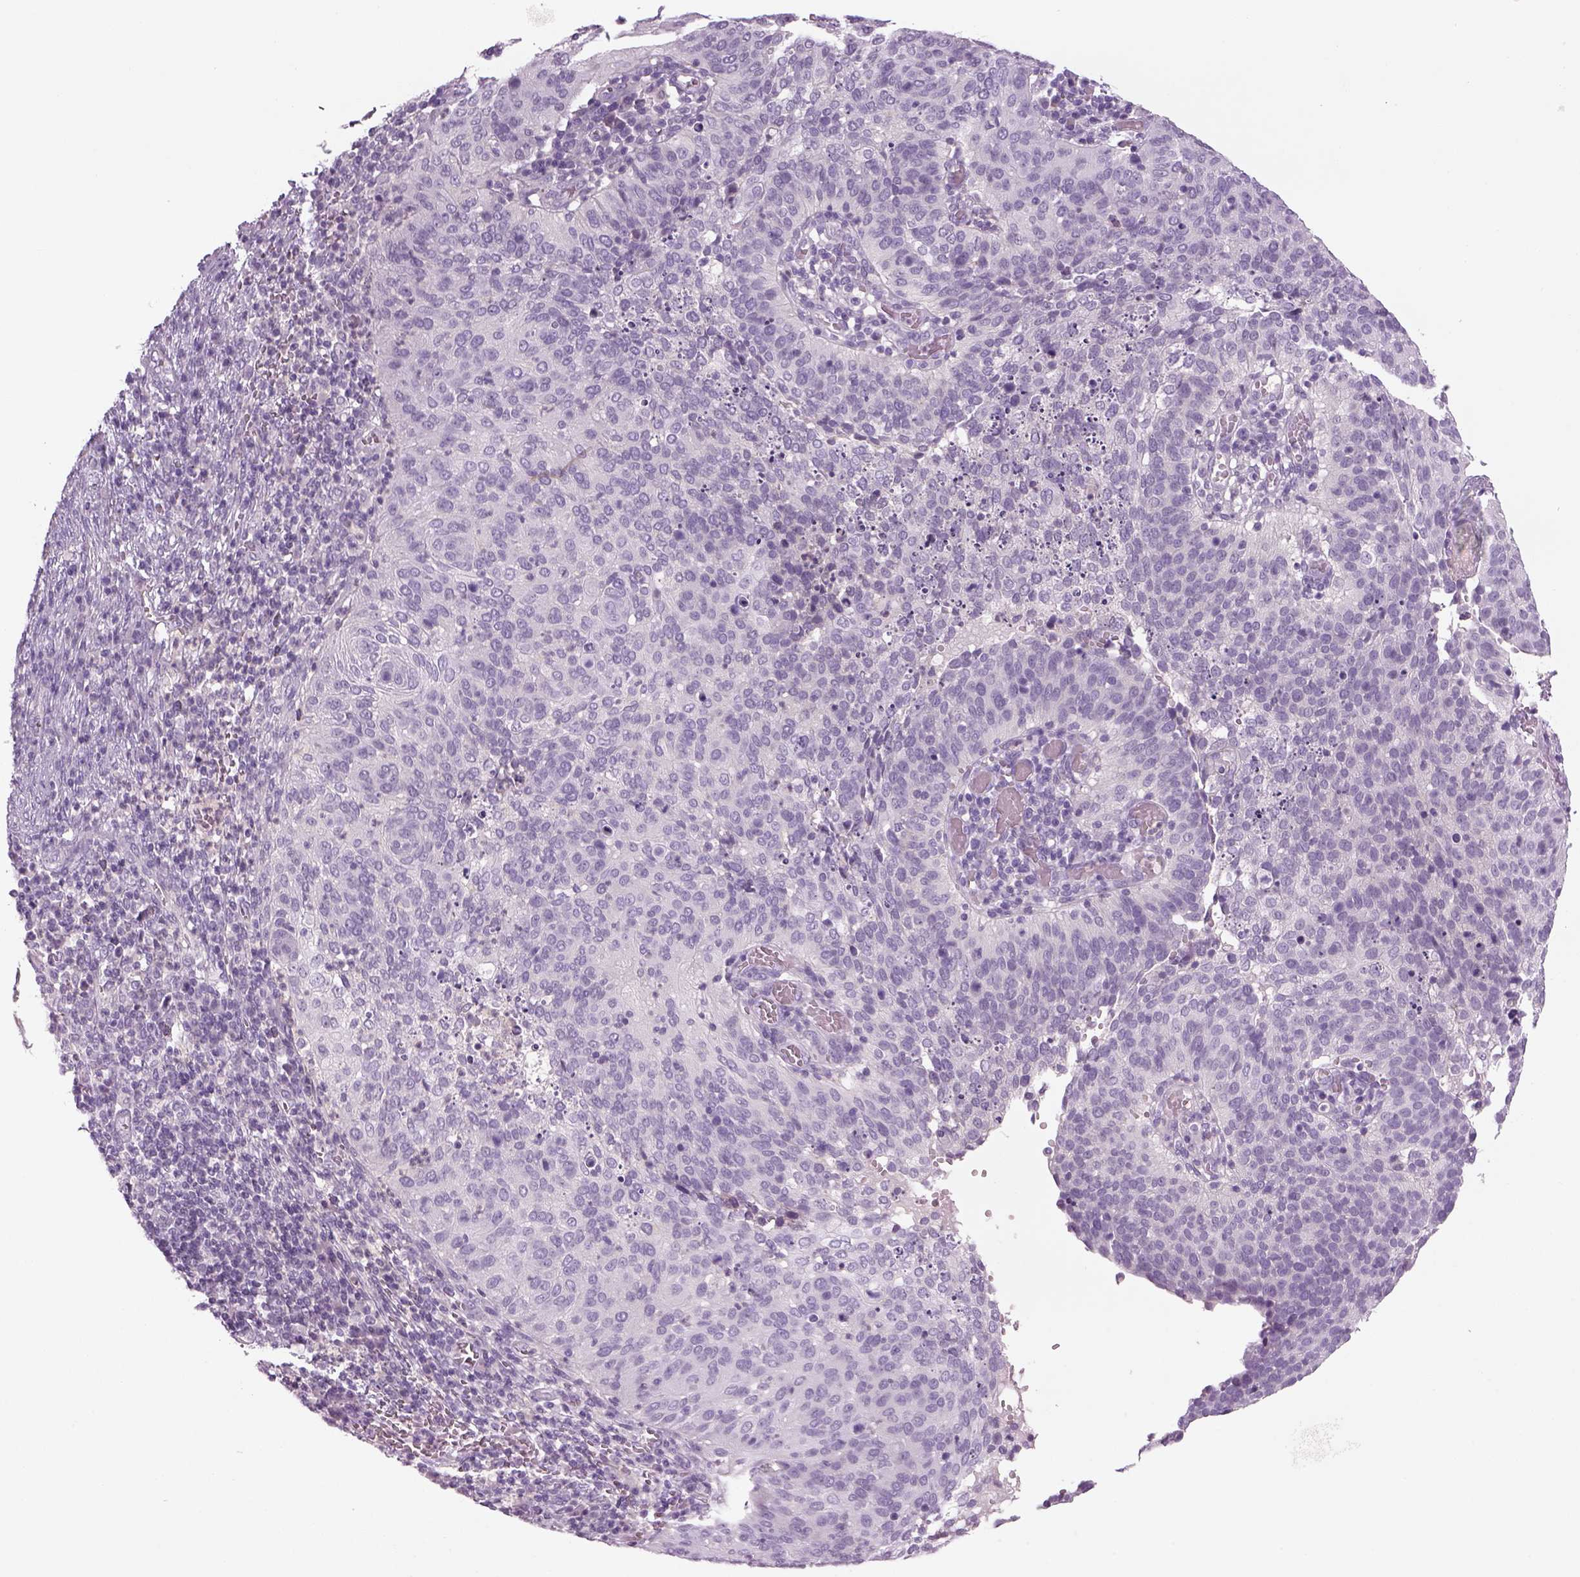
{"staining": {"intensity": "negative", "quantity": "none", "location": "none"}, "tissue": "cervical cancer", "cell_type": "Tumor cells", "image_type": "cancer", "snomed": [{"axis": "morphology", "description": "Squamous cell carcinoma, NOS"}, {"axis": "topography", "description": "Cervix"}], "caption": "This is a photomicrograph of IHC staining of cervical cancer, which shows no positivity in tumor cells.", "gene": "MDH1B", "patient": {"sex": "female", "age": 39}}